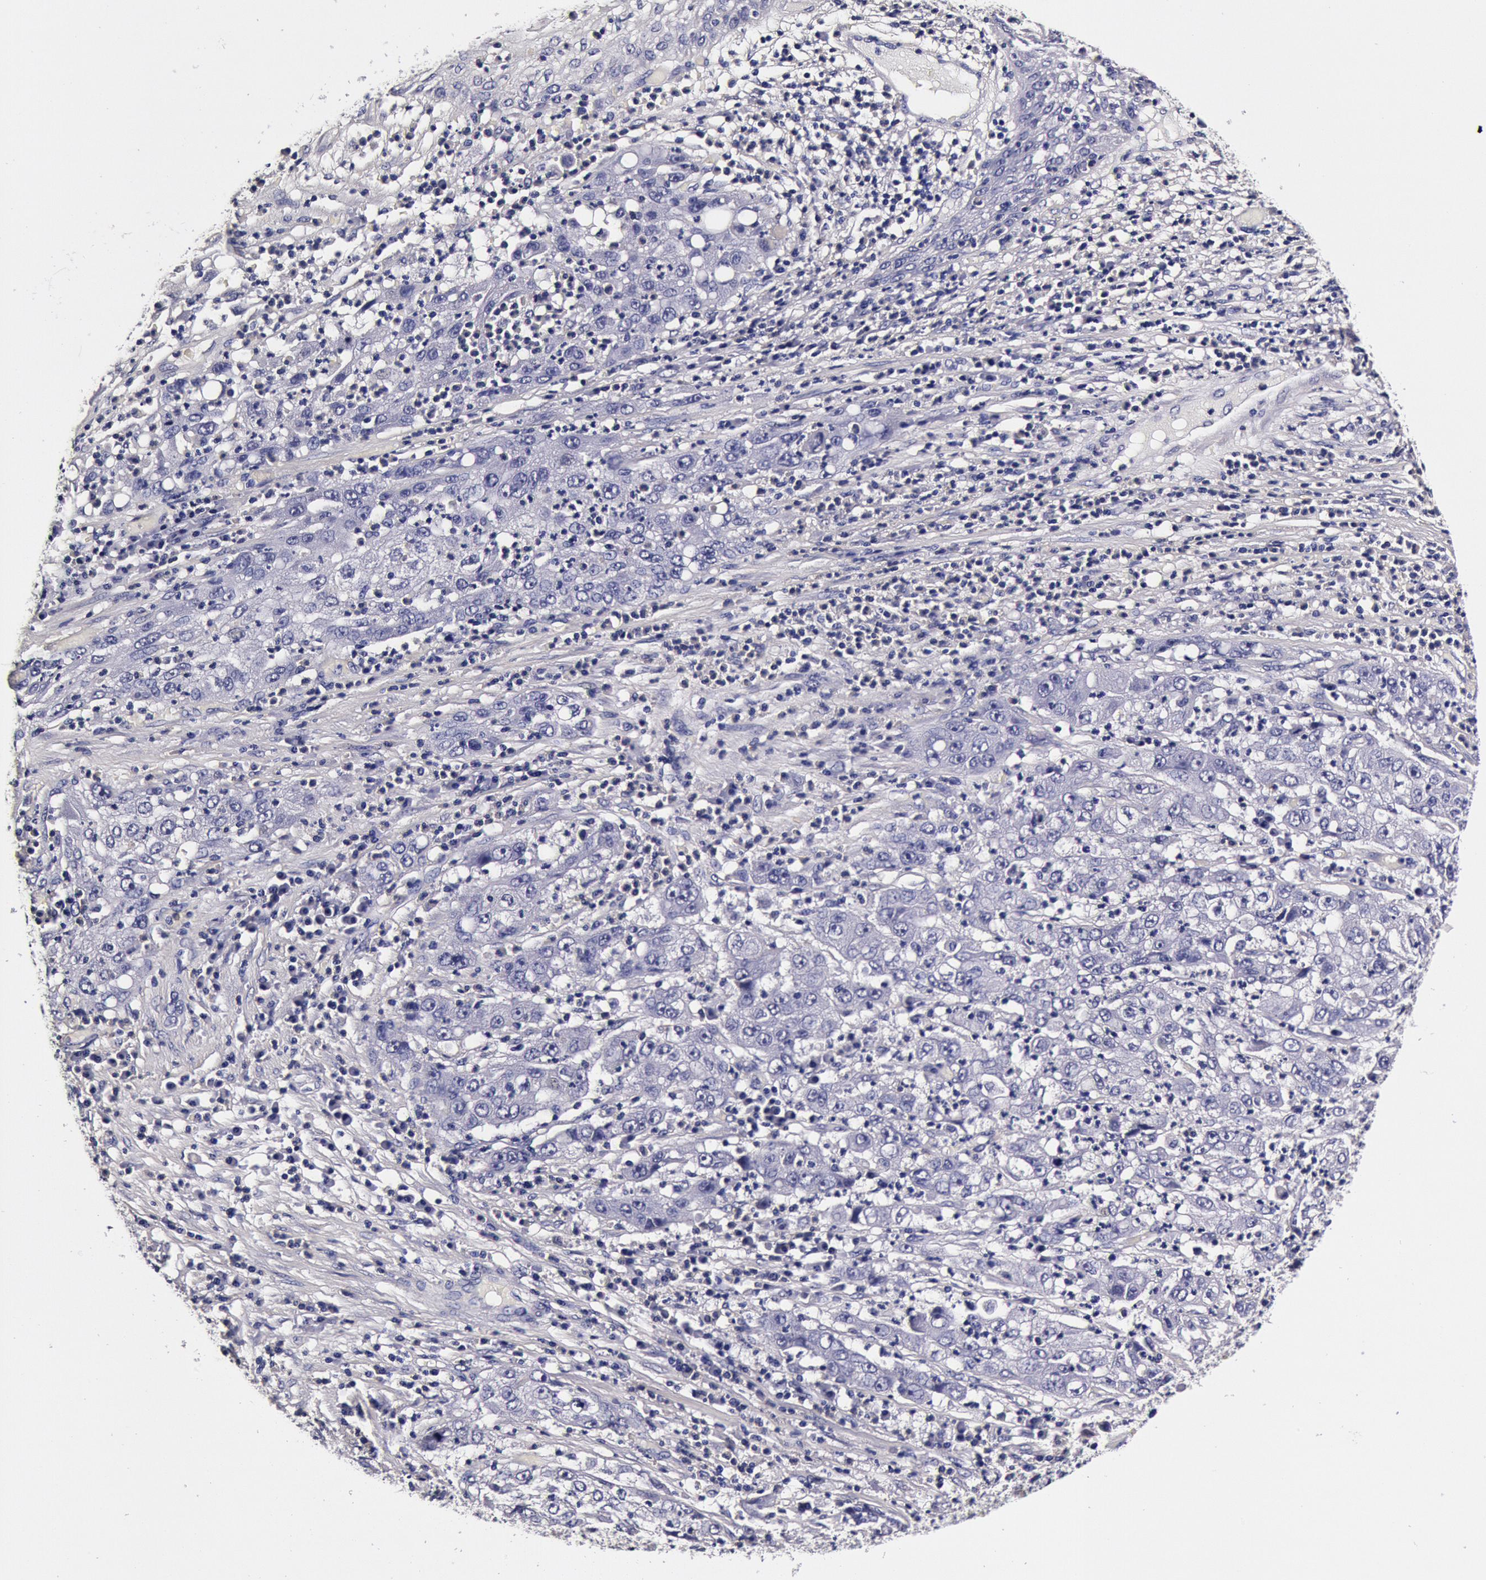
{"staining": {"intensity": "negative", "quantity": "none", "location": "none"}, "tissue": "cervical cancer", "cell_type": "Tumor cells", "image_type": "cancer", "snomed": [{"axis": "morphology", "description": "Squamous cell carcinoma, NOS"}, {"axis": "topography", "description": "Cervix"}], "caption": "The immunohistochemistry micrograph has no significant positivity in tumor cells of squamous cell carcinoma (cervical) tissue. (DAB (3,3'-diaminobenzidine) immunohistochemistry (IHC), high magnification).", "gene": "CCDC22", "patient": {"sex": "female", "age": 36}}